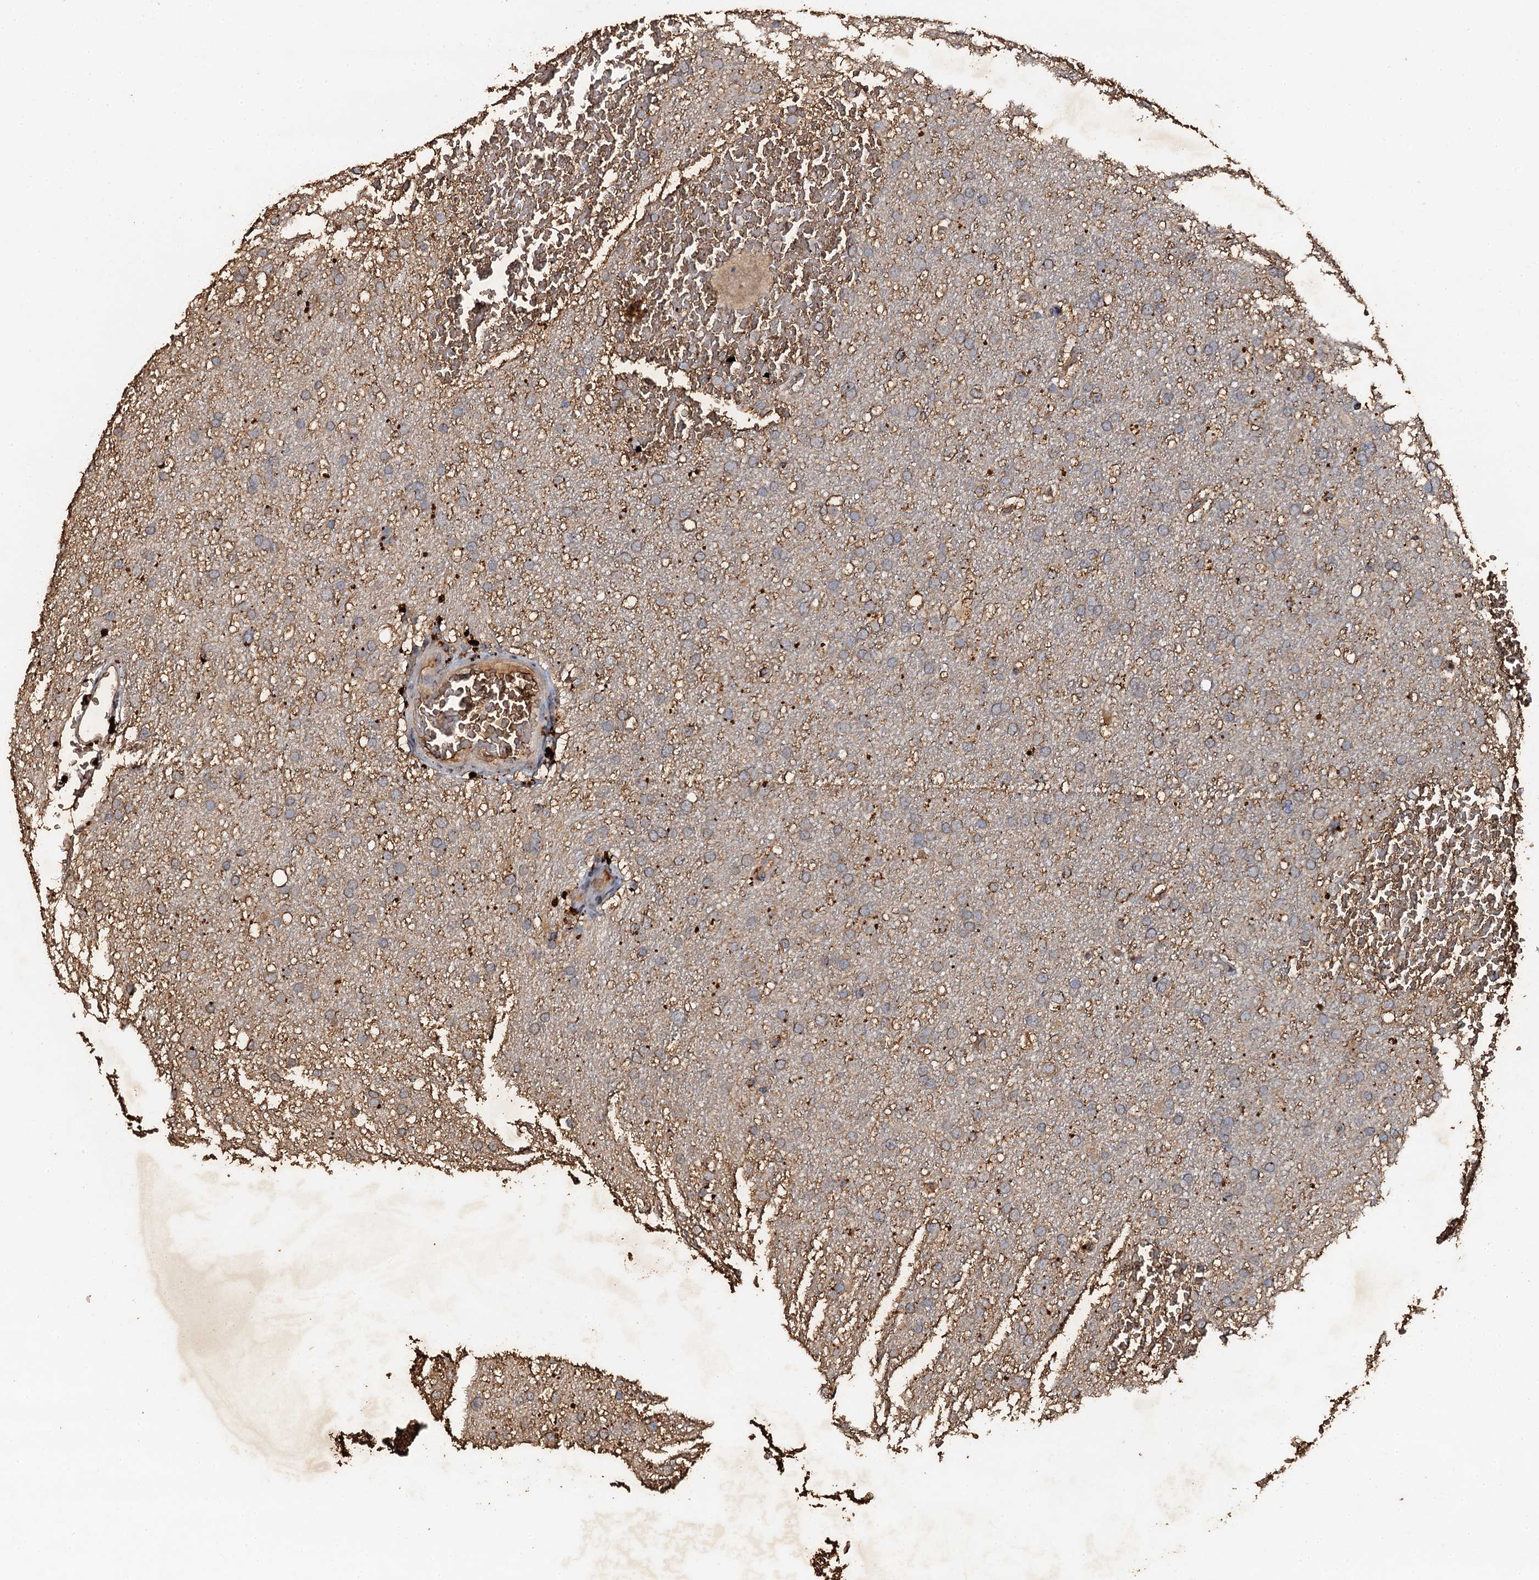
{"staining": {"intensity": "moderate", "quantity": "<25%", "location": "cytoplasmic/membranous"}, "tissue": "glioma", "cell_type": "Tumor cells", "image_type": "cancer", "snomed": [{"axis": "morphology", "description": "Glioma, malignant, High grade"}, {"axis": "topography", "description": "Cerebral cortex"}], "caption": "Glioma stained with IHC demonstrates moderate cytoplasmic/membranous expression in approximately <25% of tumor cells.", "gene": "ADAMTS10", "patient": {"sex": "female", "age": 36}}